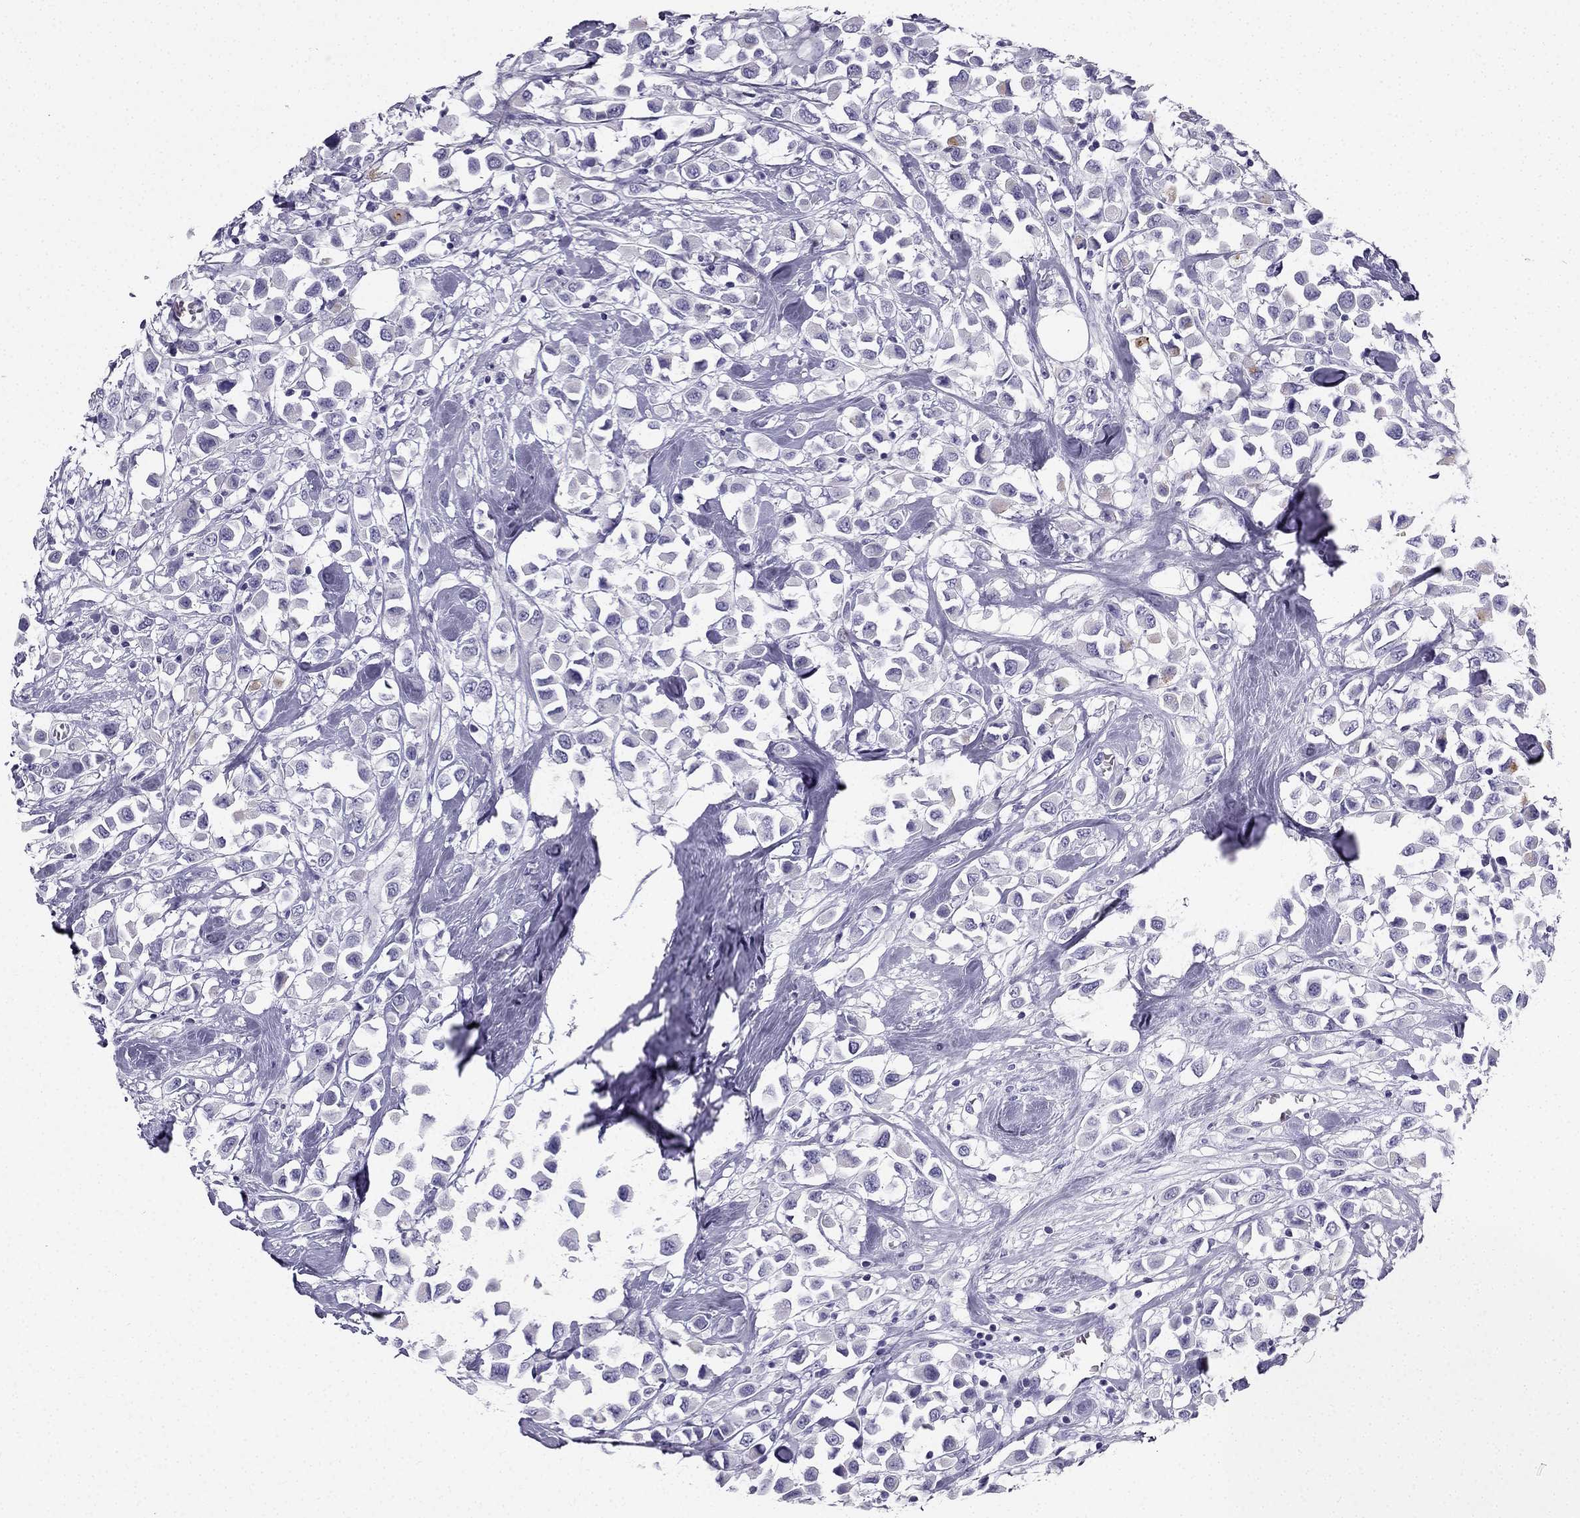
{"staining": {"intensity": "moderate", "quantity": "<25%", "location": "cytoplasmic/membranous"}, "tissue": "breast cancer", "cell_type": "Tumor cells", "image_type": "cancer", "snomed": [{"axis": "morphology", "description": "Duct carcinoma"}, {"axis": "topography", "description": "Breast"}], "caption": "The histopathology image reveals staining of breast infiltrating ductal carcinoma, revealing moderate cytoplasmic/membranous protein positivity (brown color) within tumor cells.", "gene": "TFF3", "patient": {"sex": "female", "age": 61}}